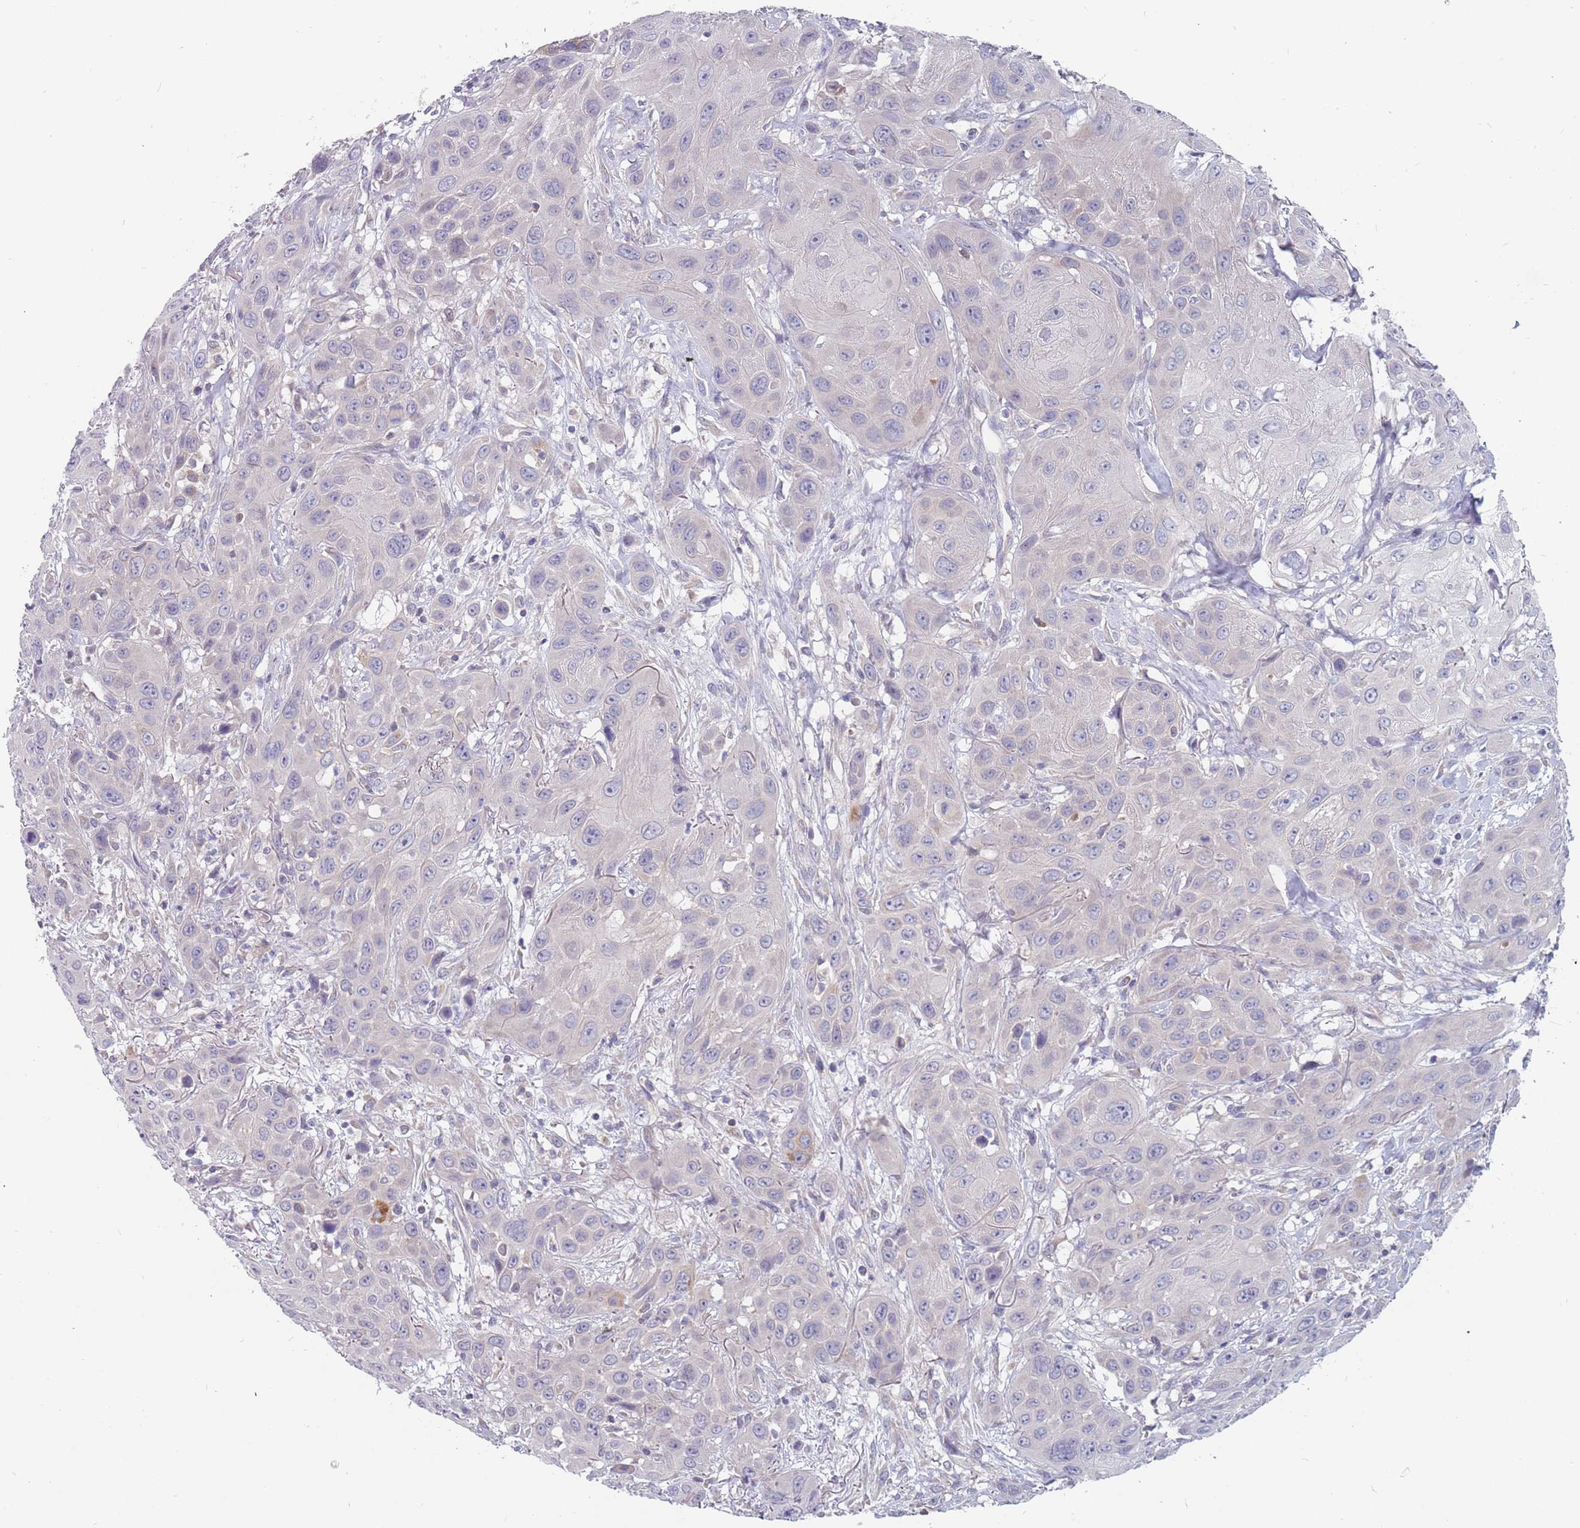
{"staining": {"intensity": "negative", "quantity": "none", "location": "none"}, "tissue": "head and neck cancer", "cell_type": "Tumor cells", "image_type": "cancer", "snomed": [{"axis": "morphology", "description": "Squamous cell carcinoma, NOS"}, {"axis": "topography", "description": "Head-Neck"}], "caption": "Immunohistochemistry (IHC) of human squamous cell carcinoma (head and neck) demonstrates no expression in tumor cells.", "gene": "CMTR2", "patient": {"sex": "male", "age": 81}}